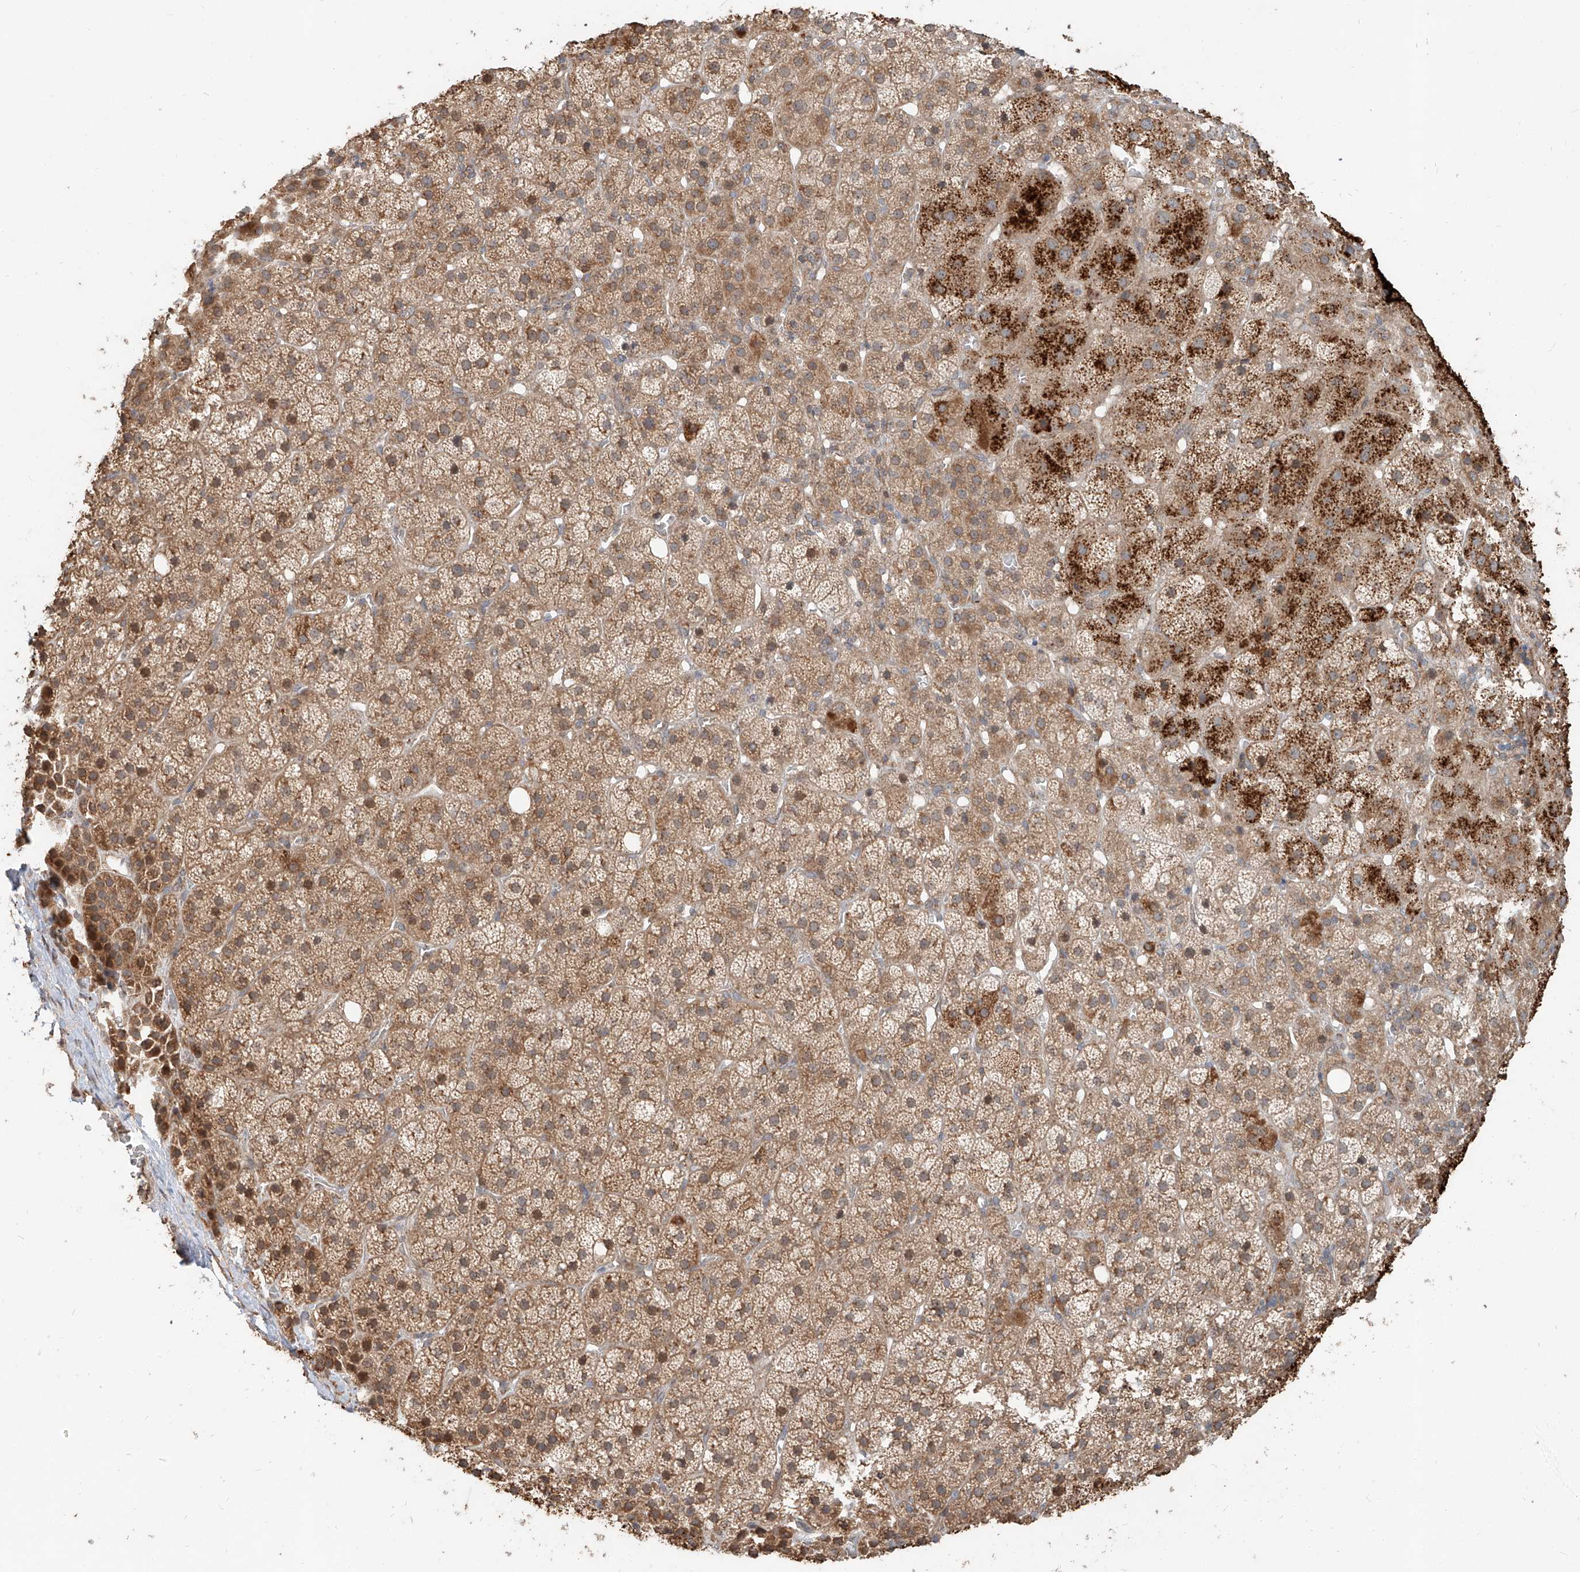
{"staining": {"intensity": "moderate", "quantity": ">75%", "location": "cytoplasmic/membranous"}, "tissue": "adrenal gland", "cell_type": "Glandular cells", "image_type": "normal", "snomed": [{"axis": "morphology", "description": "Normal tissue, NOS"}, {"axis": "topography", "description": "Adrenal gland"}], "caption": "A brown stain shows moderate cytoplasmic/membranous staining of a protein in glandular cells of benign adrenal gland.", "gene": "STX19", "patient": {"sex": "female", "age": 57}}